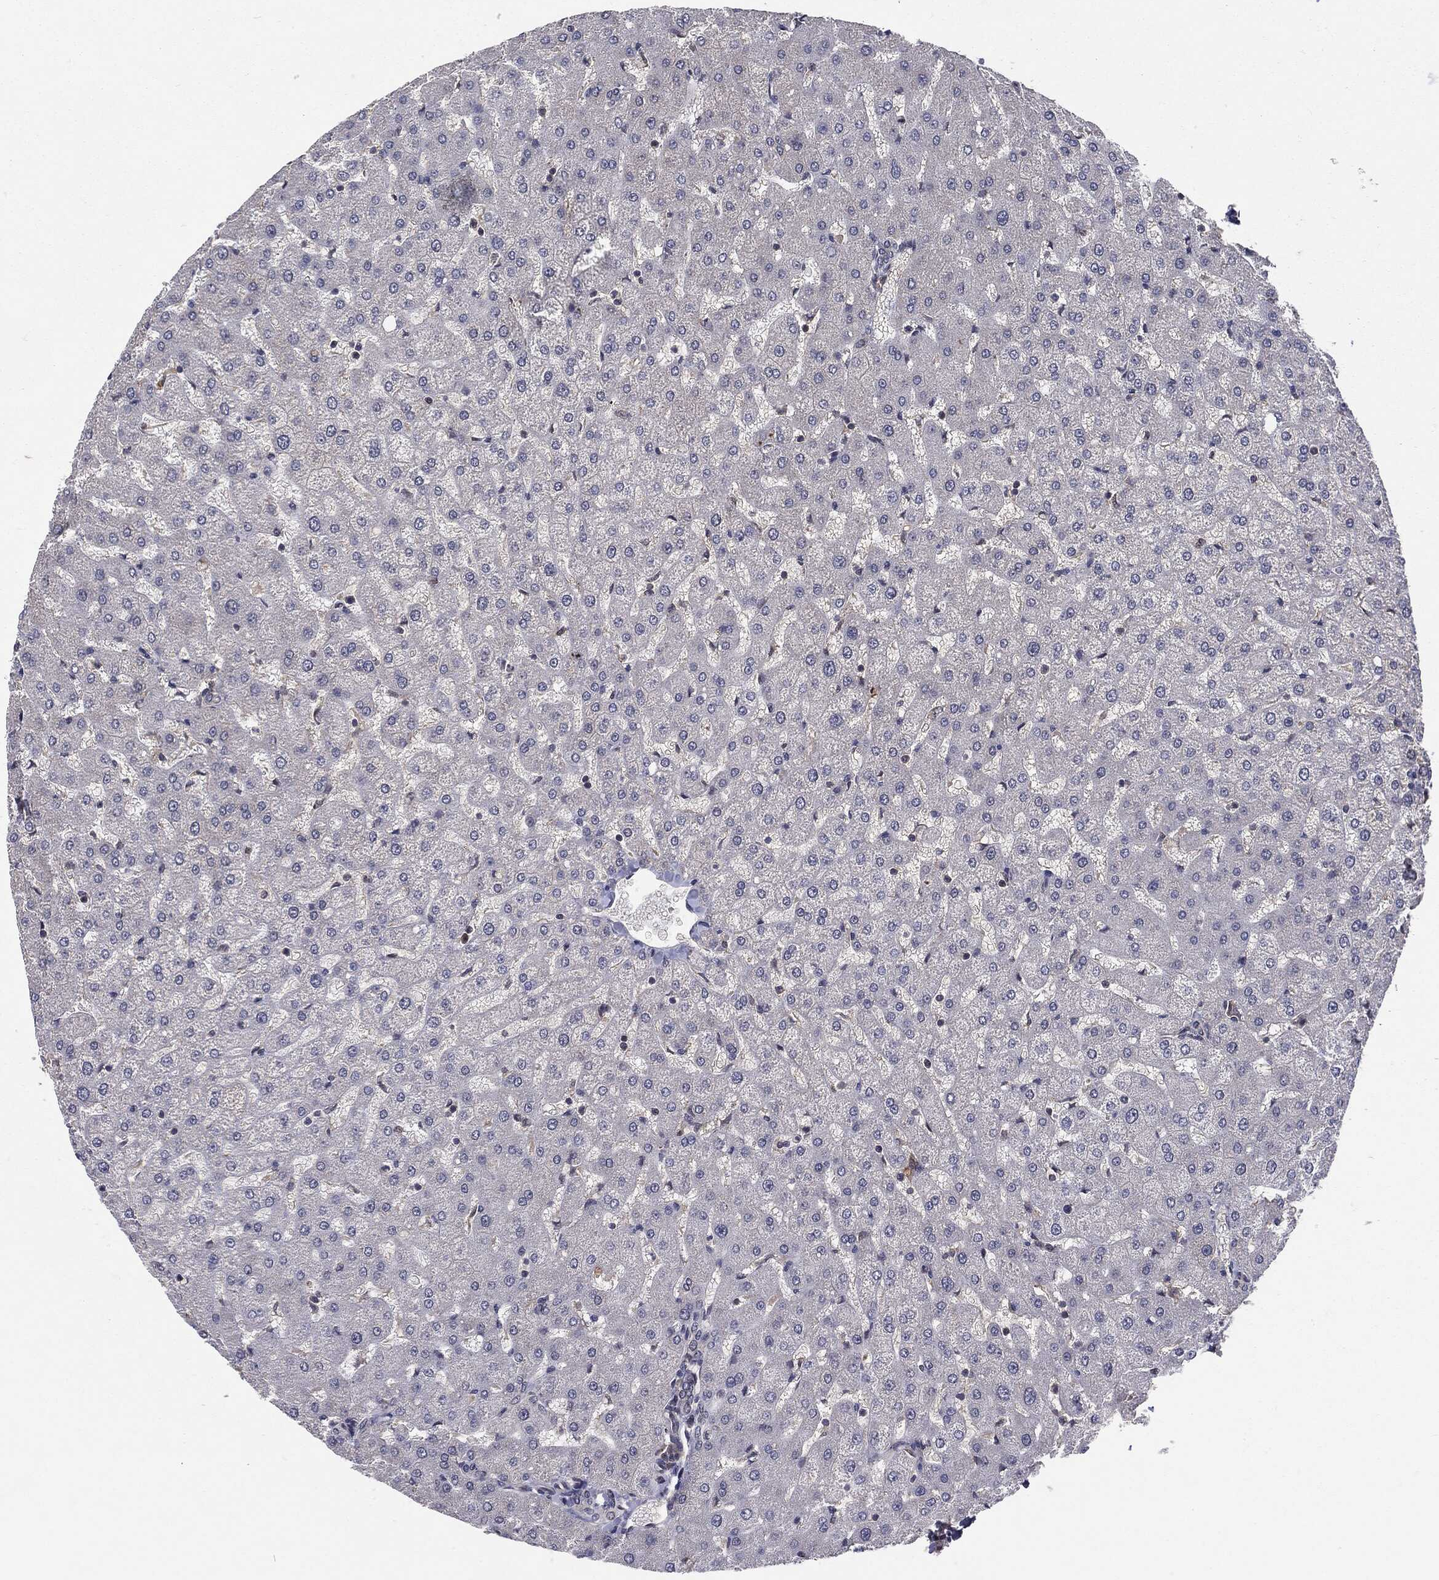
{"staining": {"intensity": "negative", "quantity": "none", "location": "none"}, "tissue": "liver", "cell_type": "Cholangiocytes", "image_type": "normal", "snomed": [{"axis": "morphology", "description": "Normal tissue, NOS"}, {"axis": "topography", "description": "Liver"}], "caption": "IHC micrograph of unremarkable liver: liver stained with DAB (3,3'-diaminobenzidine) reveals no significant protein staining in cholangiocytes. (DAB IHC visualized using brightfield microscopy, high magnification).", "gene": "PTPA", "patient": {"sex": "female", "age": 50}}